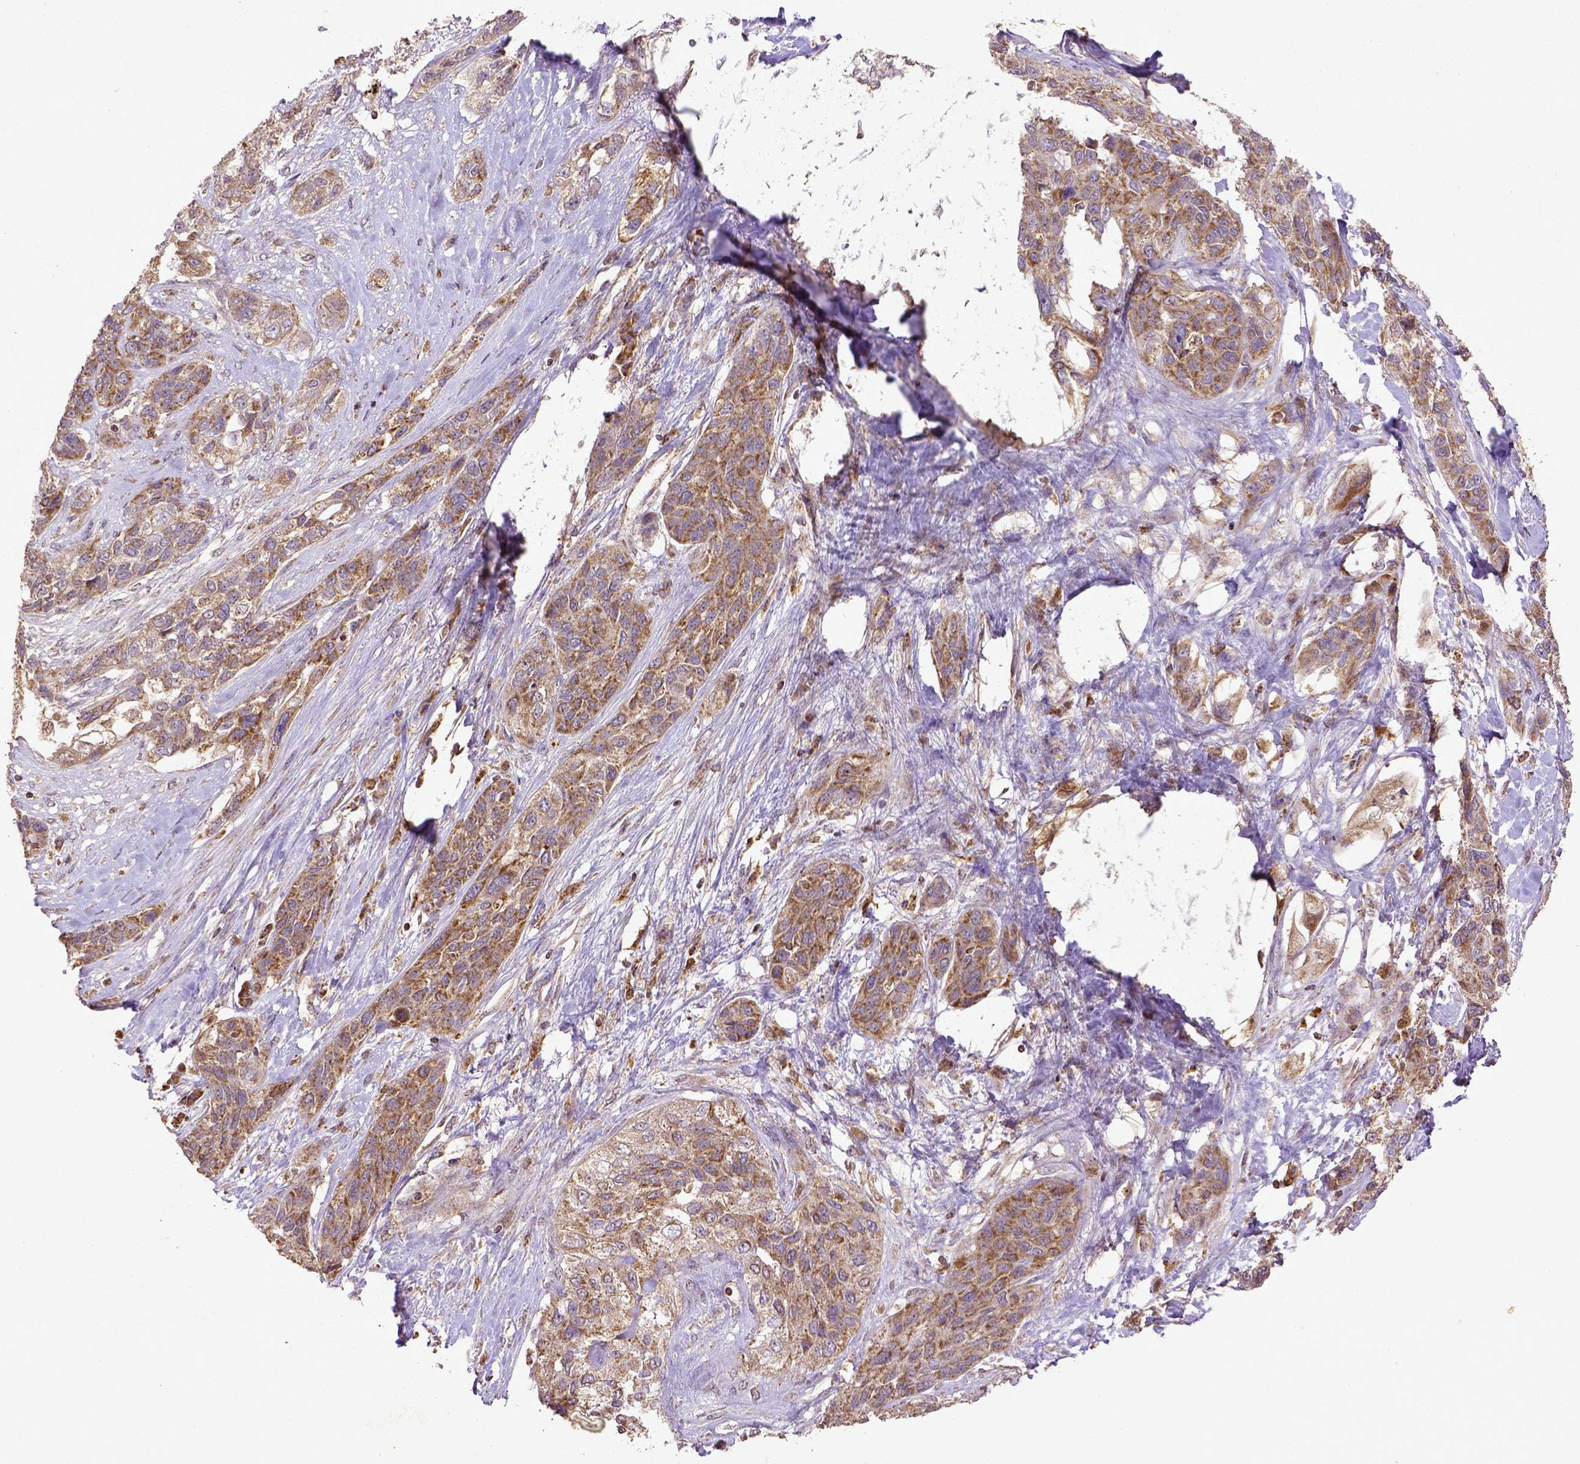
{"staining": {"intensity": "moderate", "quantity": ">75%", "location": "cytoplasmic/membranous"}, "tissue": "lung cancer", "cell_type": "Tumor cells", "image_type": "cancer", "snomed": [{"axis": "morphology", "description": "Squamous cell carcinoma, NOS"}, {"axis": "topography", "description": "Lung"}], "caption": "High-magnification brightfield microscopy of squamous cell carcinoma (lung) stained with DAB (brown) and counterstained with hematoxylin (blue). tumor cells exhibit moderate cytoplasmic/membranous staining is present in approximately>75% of cells. (brown staining indicates protein expression, while blue staining denotes nuclei).", "gene": "MT-CO1", "patient": {"sex": "female", "age": 70}}